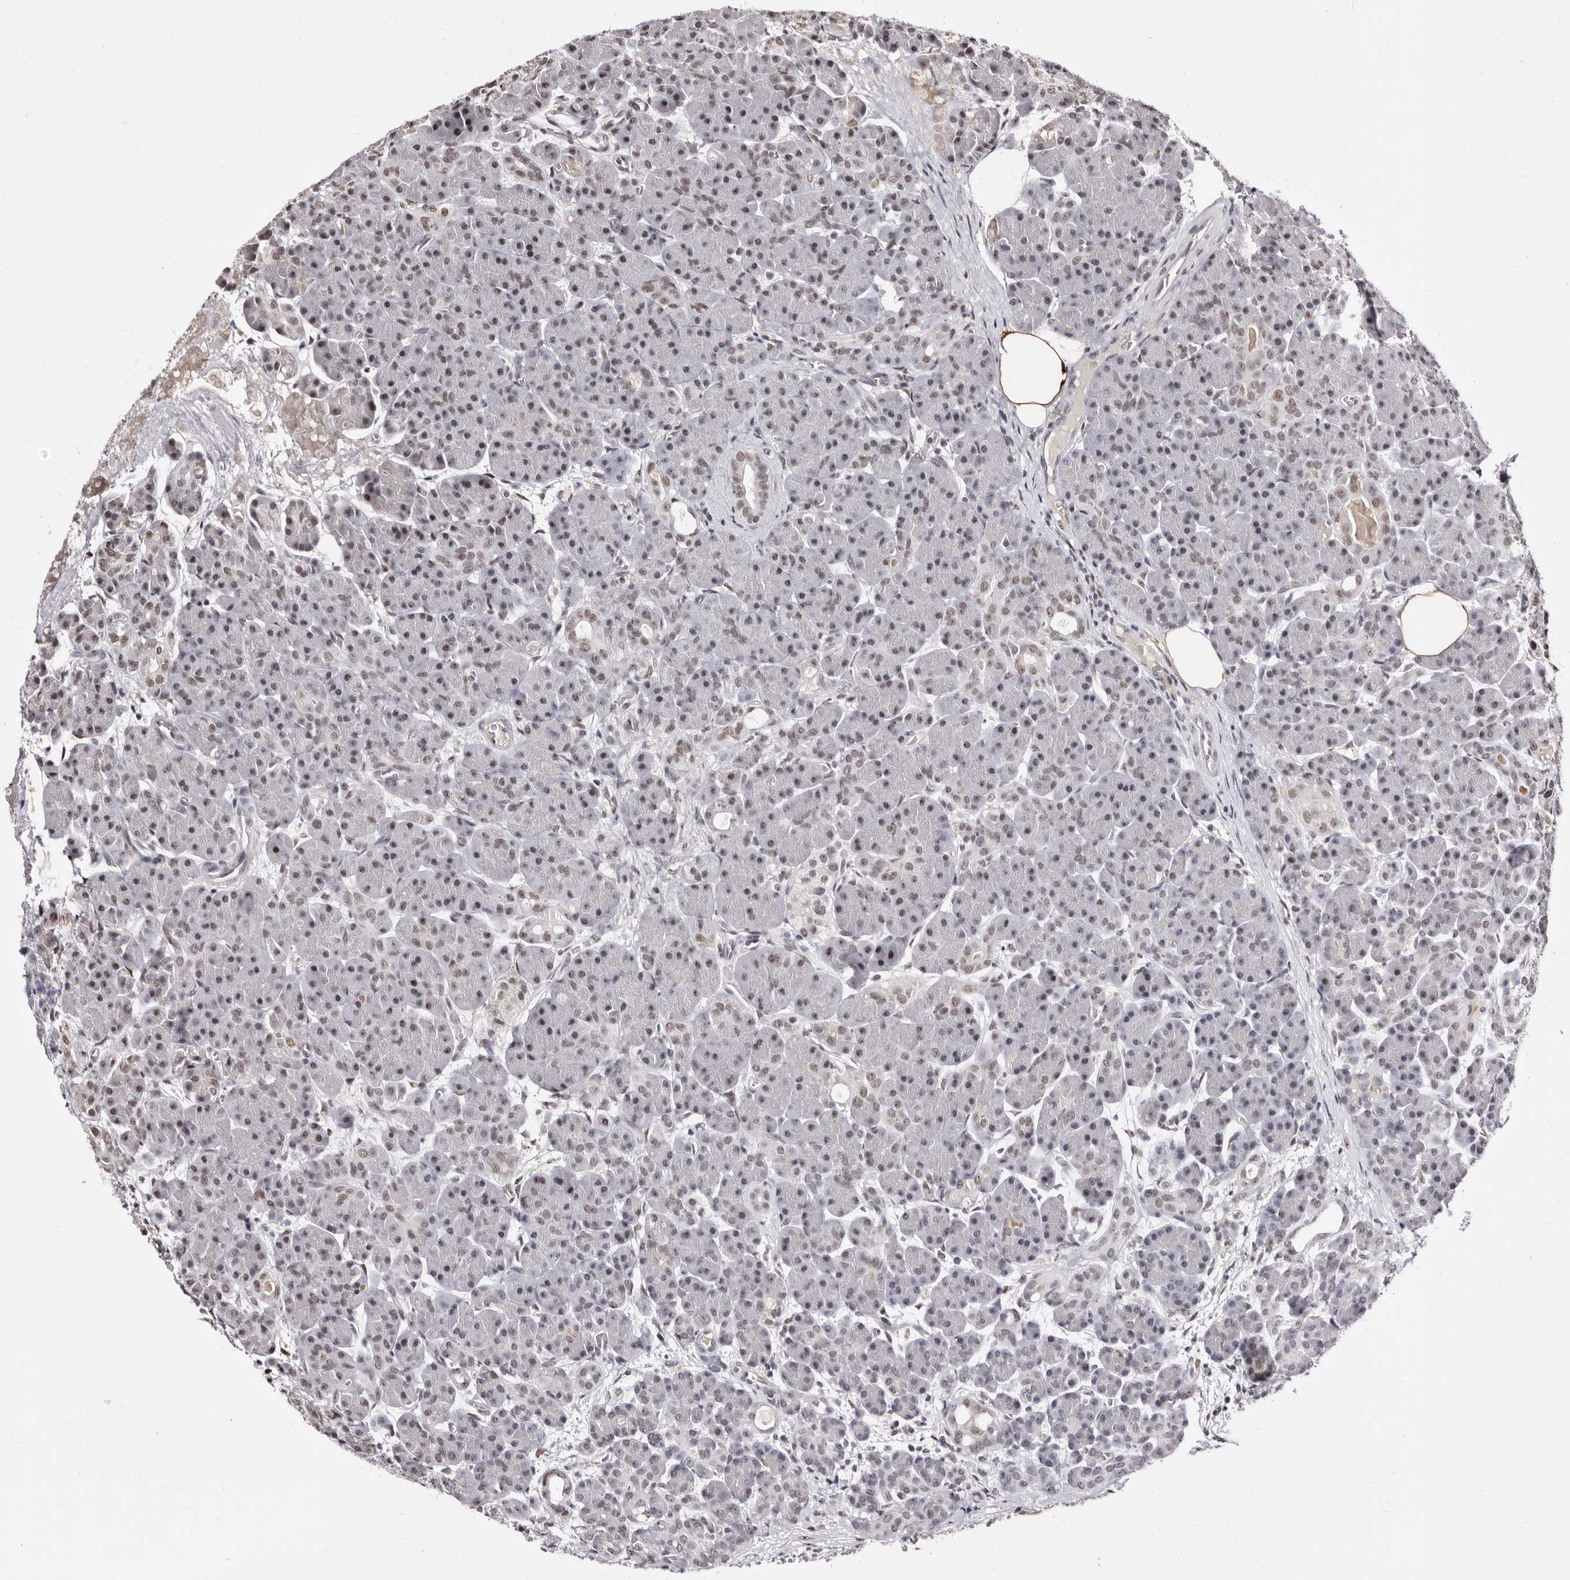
{"staining": {"intensity": "weak", "quantity": "25%-75%", "location": "nuclear"}, "tissue": "pancreas", "cell_type": "Exocrine glandular cells", "image_type": "normal", "snomed": [{"axis": "morphology", "description": "Normal tissue, NOS"}, {"axis": "topography", "description": "Pancreas"}], "caption": "DAB (3,3'-diaminobenzidine) immunohistochemical staining of normal human pancreas exhibits weak nuclear protein expression in about 25%-75% of exocrine glandular cells.", "gene": "ANAPC11", "patient": {"sex": "male", "age": 63}}